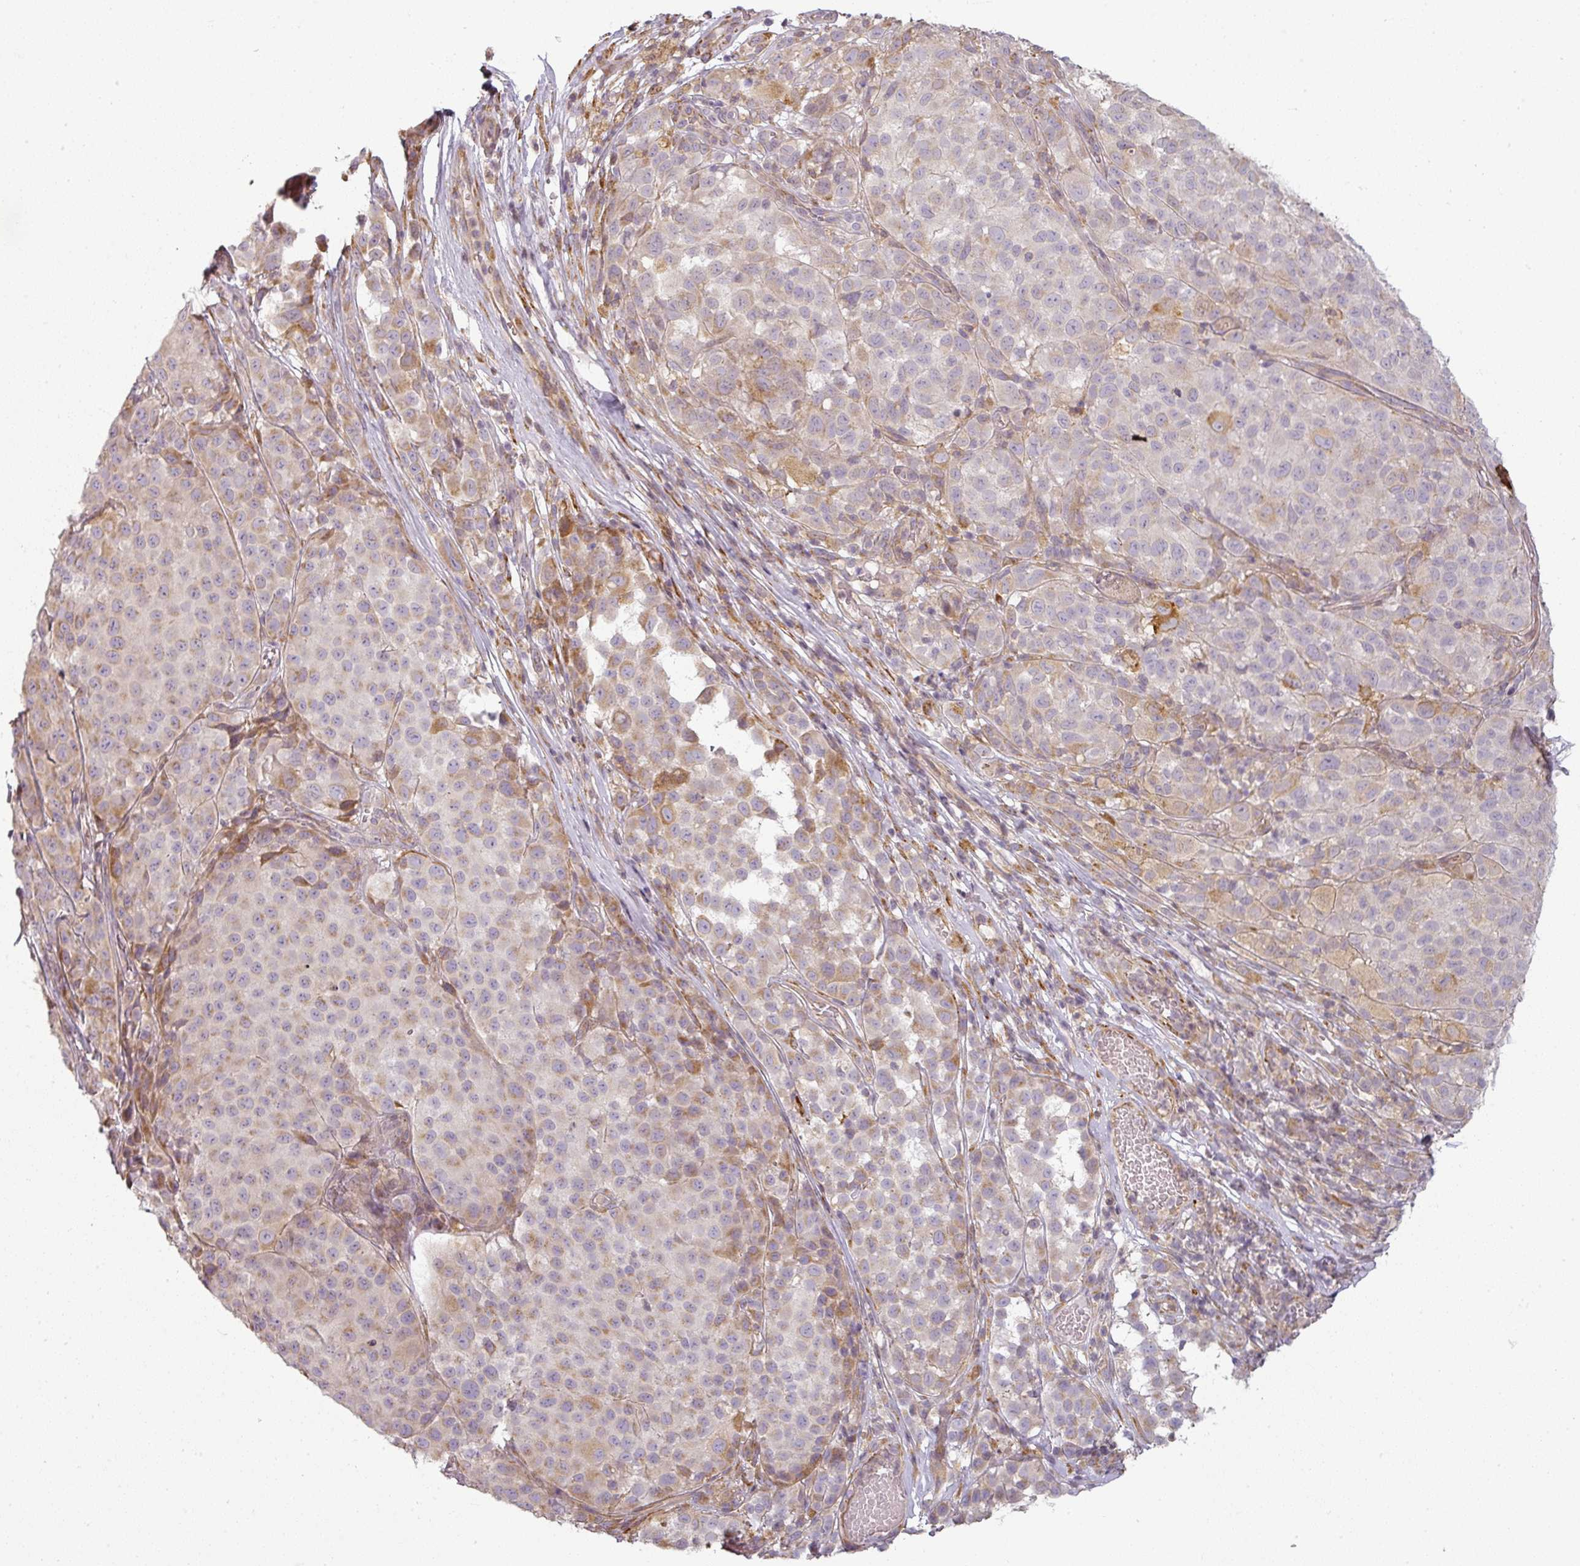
{"staining": {"intensity": "weak", "quantity": "<25%", "location": "cytoplasmic/membranous"}, "tissue": "melanoma", "cell_type": "Tumor cells", "image_type": "cancer", "snomed": [{"axis": "morphology", "description": "Malignant melanoma, NOS"}, {"axis": "topography", "description": "Skin"}], "caption": "An IHC histopathology image of melanoma is shown. There is no staining in tumor cells of melanoma.", "gene": "CCDC144A", "patient": {"sex": "male", "age": 64}}